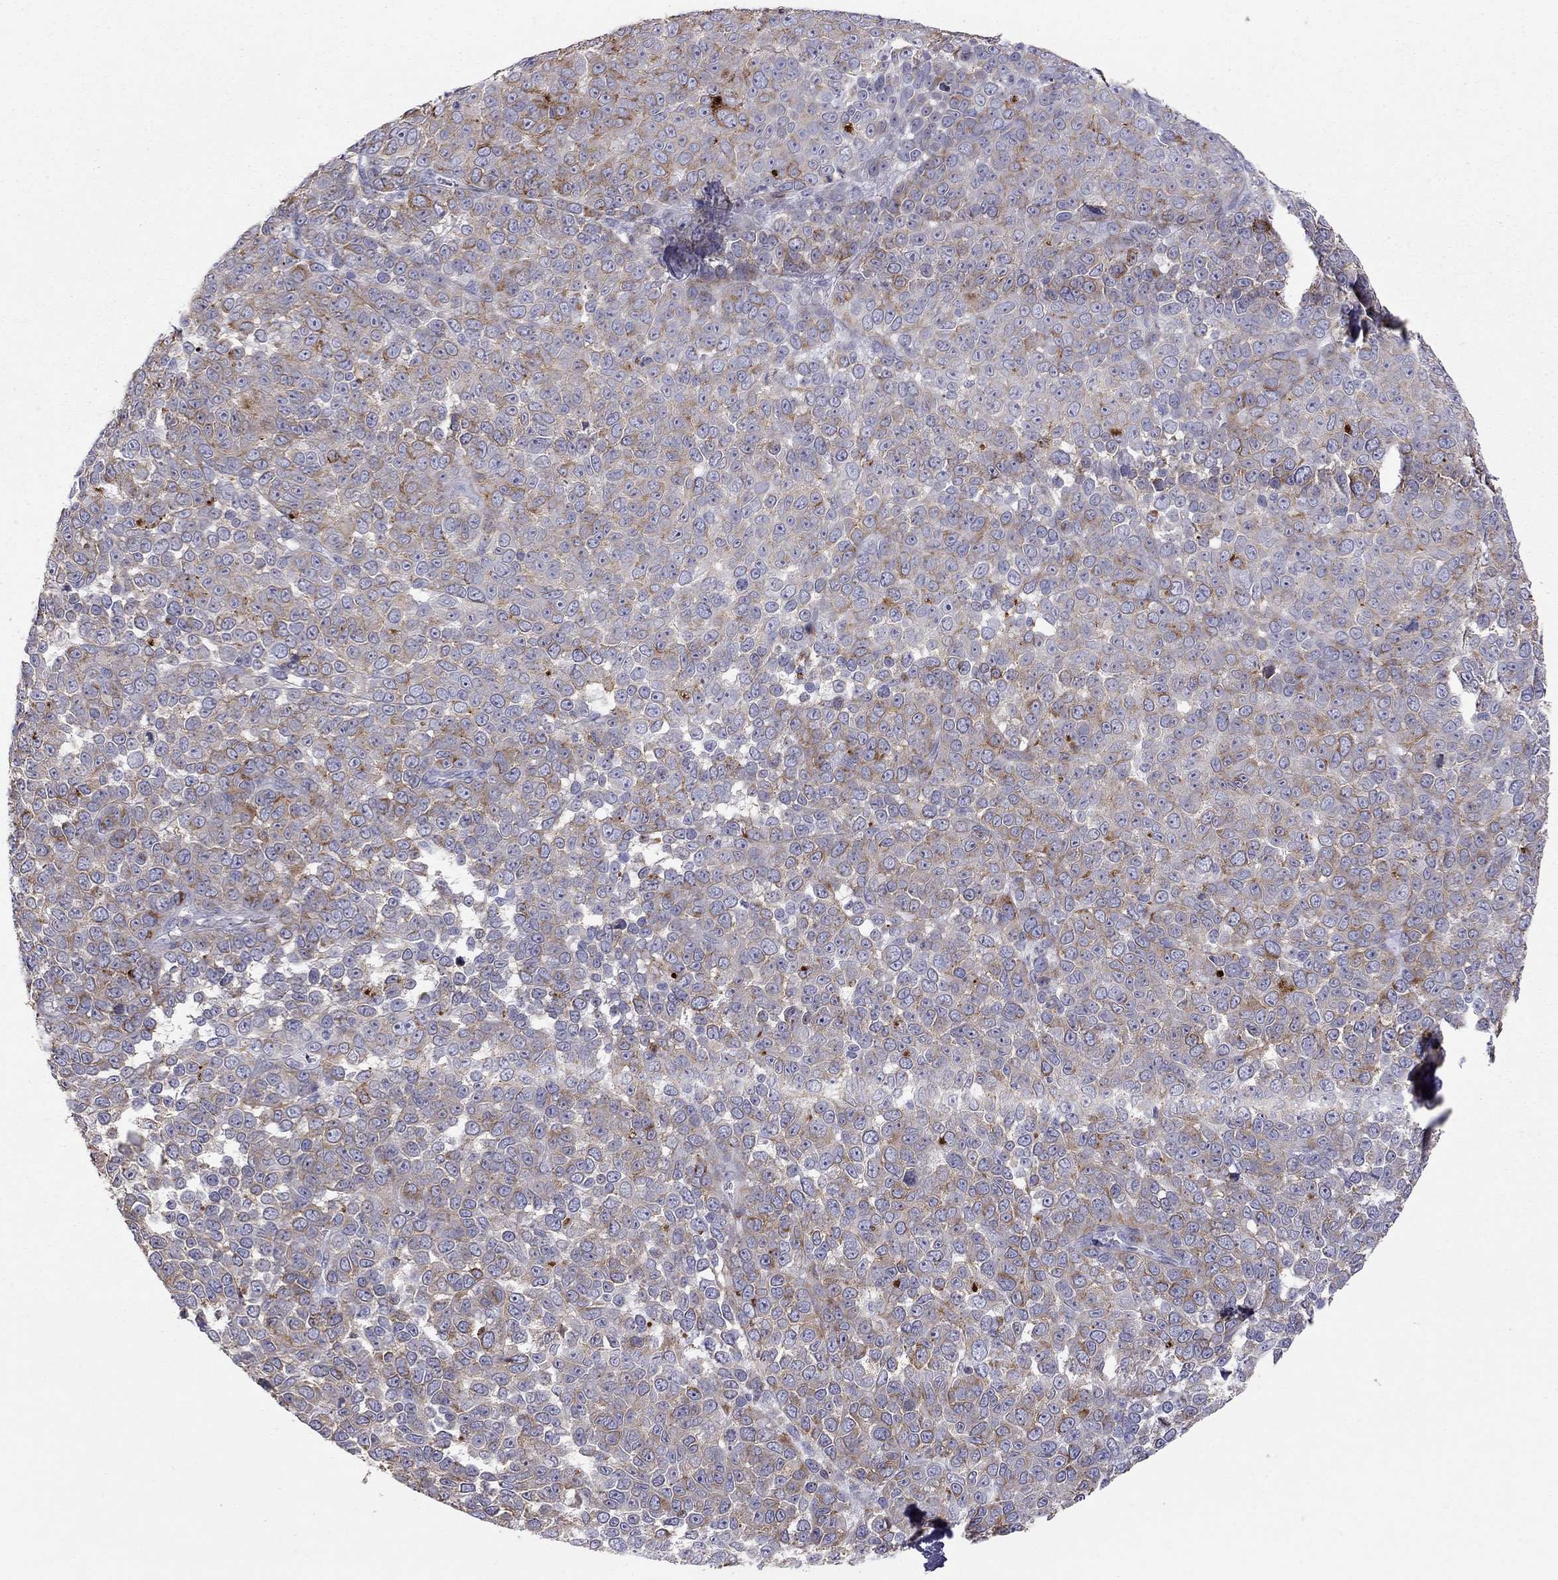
{"staining": {"intensity": "moderate", "quantity": "25%-75%", "location": "cytoplasmic/membranous"}, "tissue": "melanoma", "cell_type": "Tumor cells", "image_type": "cancer", "snomed": [{"axis": "morphology", "description": "Malignant melanoma, NOS"}, {"axis": "topography", "description": "Skin"}], "caption": "Tumor cells display medium levels of moderate cytoplasmic/membranous expression in approximately 25%-75% of cells in melanoma. (Brightfield microscopy of DAB IHC at high magnification).", "gene": "STAR", "patient": {"sex": "female", "age": 95}}